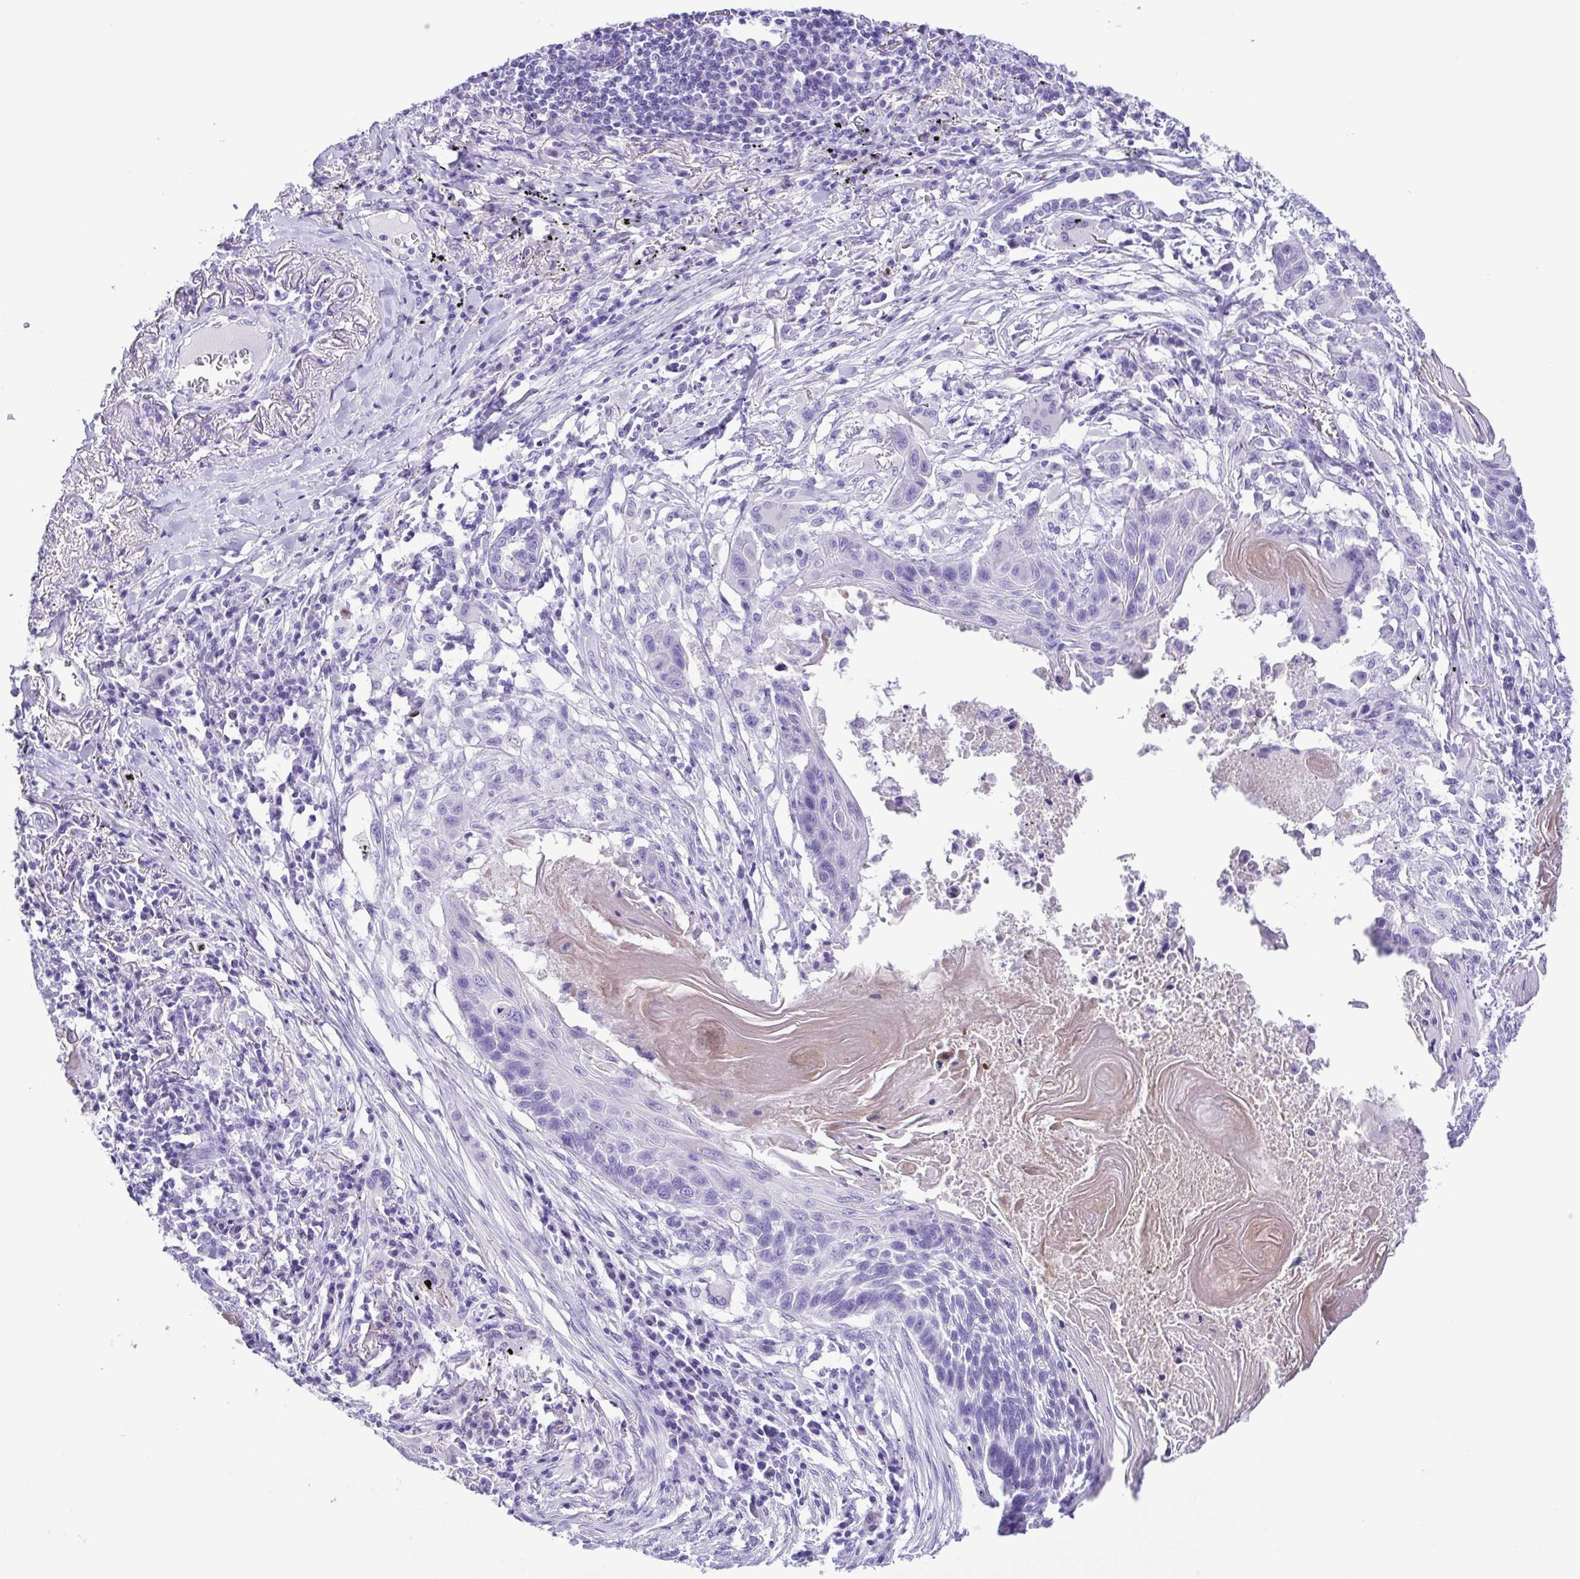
{"staining": {"intensity": "negative", "quantity": "none", "location": "none"}, "tissue": "lung cancer", "cell_type": "Tumor cells", "image_type": "cancer", "snomed": [{"axis": "morphology", "description": "Squamous cell carcinoma, NOS"}, {"axis": "topography", "description": "Lung"}], "caption": "Image shows no significant protein positivity in tumor cells of lung cancer (squamous cell carcinoma).", "gene": "OVGP1", "patient": {"sex": "male", "age": 78}}